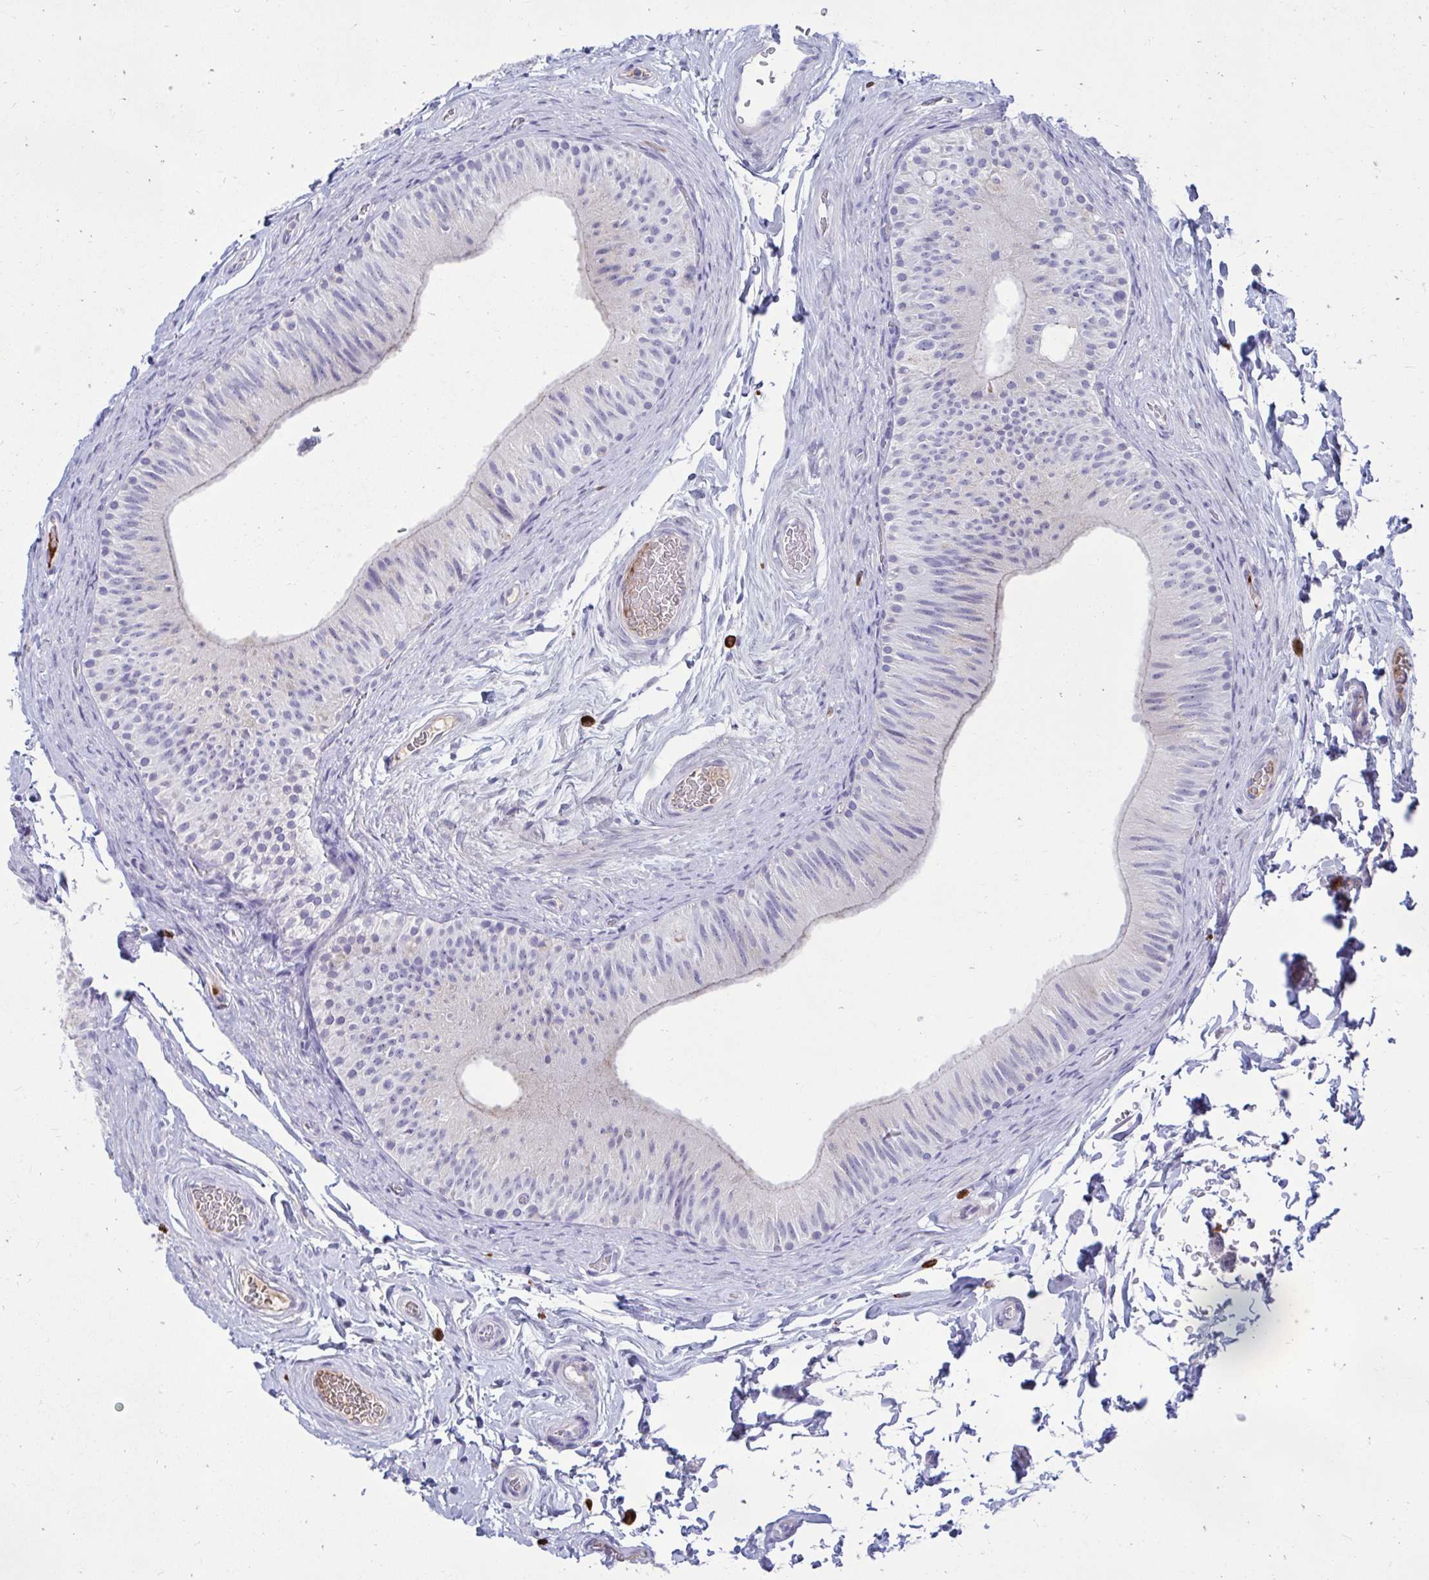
{"staining": {"intensity": "negative", "quantity": "none", "location": "none"}, "tissue": "epididymis", "cell_type": "Glandular cells", "image_type": "normal", "snomed": [{"axis": "morphology", "description": "Normal tissue, NOS"}, {"axis": "topography", "description": "Epididymis, spermatic cord, NOS"}, {"axis": "topography", "description": "Epididymis"}], "caption": "Immunohistochemistry (IHC) histopathology image of benign epididymis: human epididymis stained with DAB (3,3'-diaminobenzidine) reveals no significant protein staining in glandular cells. Brightfield microscopy of IHC stained with DAB (3,3'-diaminobenzidine) (brown) and hematoxylin (blue), captured at high magnification.", "gene": "FAM219B", "patient": {"sex": "male", "age": 31}}